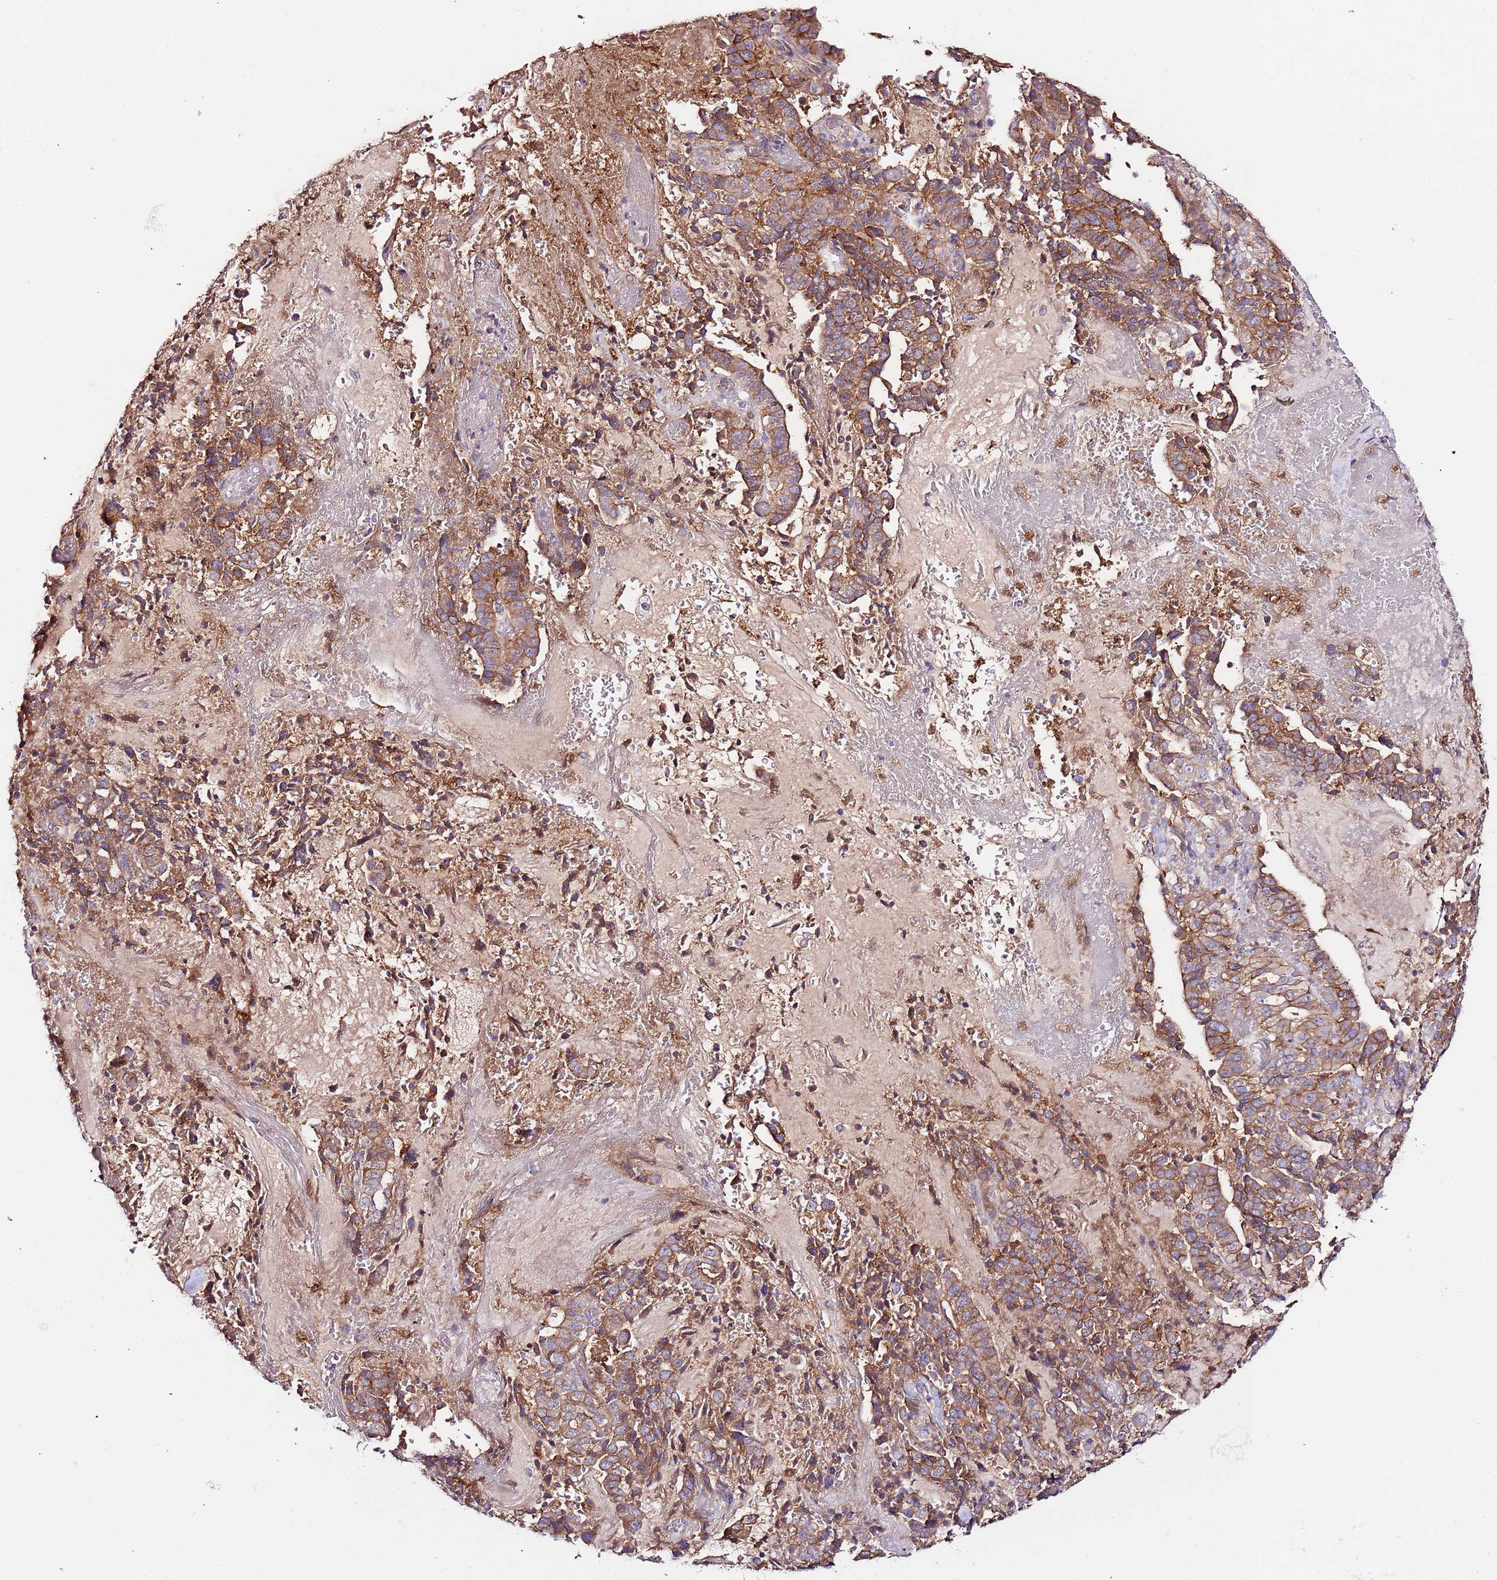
{"staining": {"intensity": "moderate", "quantity": ">75%", "location": "cytoplasmic/membranous"}, "tissue": "stomach cancer", "cell_type": "Tumor cells", "image_type": "cancer", "snomed": [{"axis": "morphology", "description": "Adenocarcinoma, NOS"}, {"axis": "topography", "description": "Stomach"}], "caption": "Immunohistochemistry (IHC) histopathology image of stomach adenocarcinoma stained for a protein (brown), which exhibits medium levels of moderate cytoplasmic/membranous expression in approximately >75% of tumor cells.", "gene": "FLVCR1", "patient": {"sex": "male", "age": 48}}